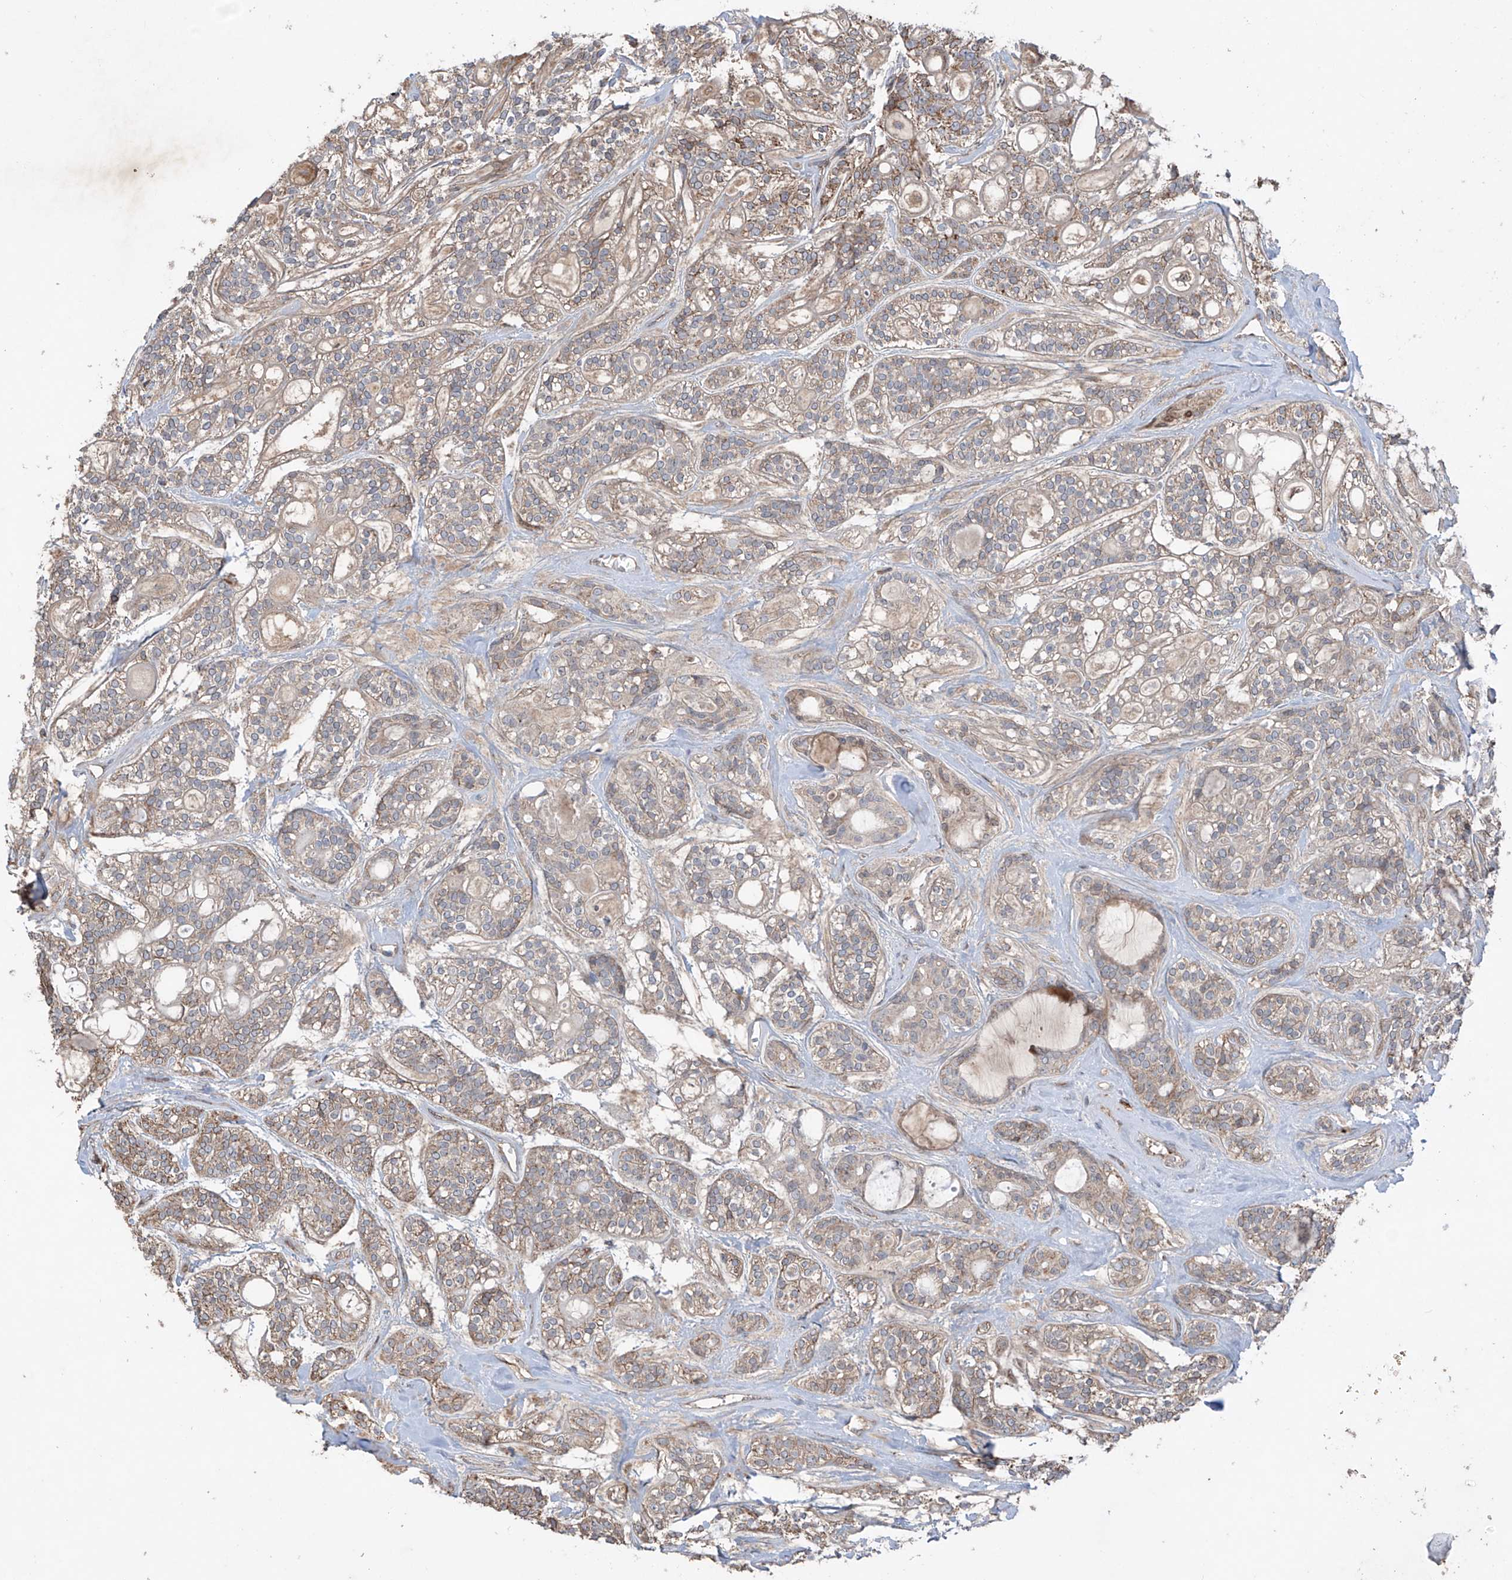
{"staining": {"intensity": "weak", "quantity": ">75%", "location": "cytoplasmic/membranous"}, "tissue": "head and neck cancer", "cell_type": "Tumor cells", "image_type": "cancer", "snomed": [{"axis": "morphology", "description": "Adenocarcinoma, NOS"}, {"axis": "topography", "description": "Head-Neck"}], "caption": "Protein positivity by immunohistochemistry (IHC) exhibits weak cytoplasmic/membranous staining in about >75% of tumor cells in head and neck adenocarcinoma.", "gene": "SAMD3", "patient": {"sex": "male", "age": 66}}